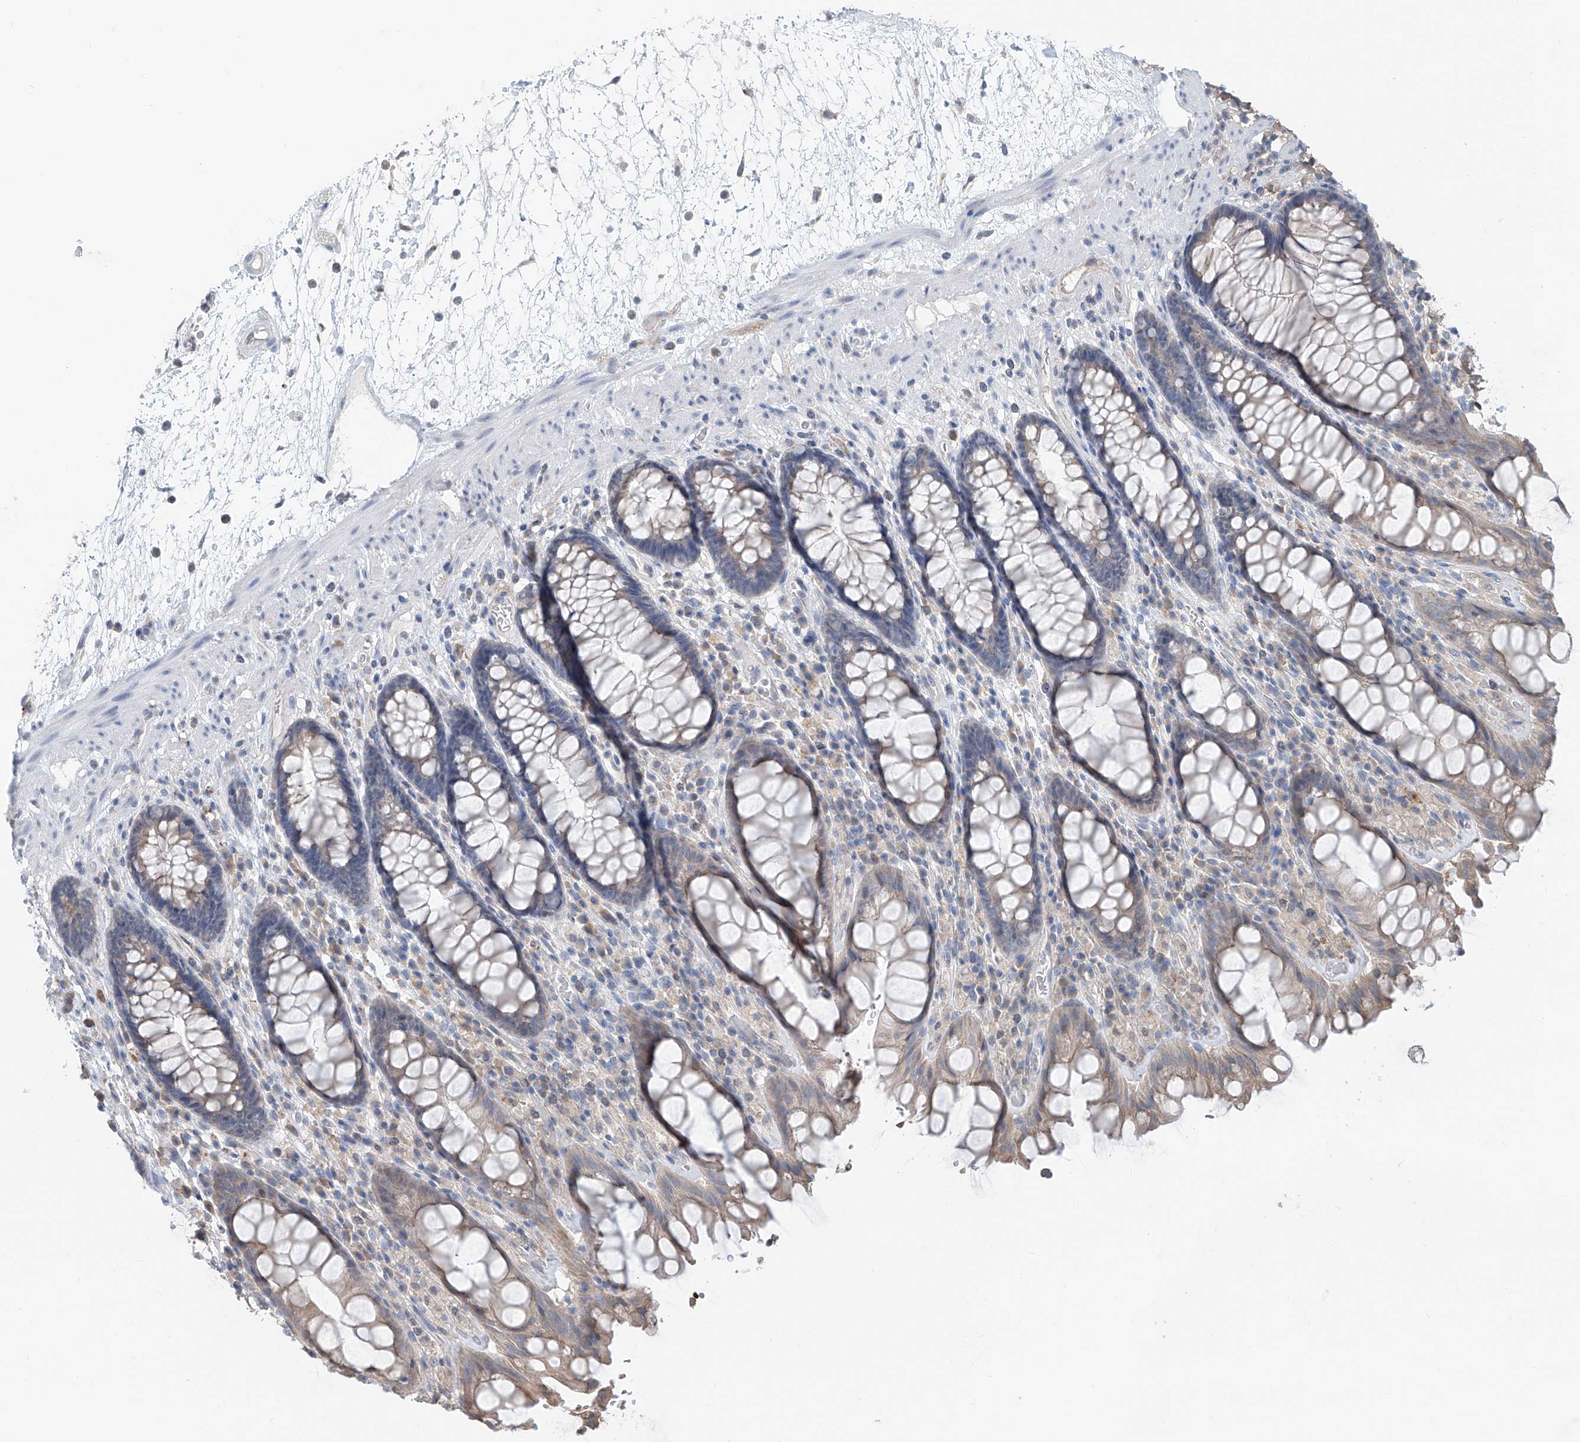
{"staining": {"intensity": "weak", "quantity": "25%-75%", "location": "cytoplasmic/membranous"}, "tissue": "rectum", "cell_type": "Glandular cells", "image_type": "normal", "snomed": [{"axis": "morphology", "description": "Normal tissue, NOS"}, {"axis": "topography", "description": "Rectum"}], "caption": "Weak cytoplasmic/membranous positivity for a protein is appreciated in about 25%-75% of glandular cells of benign rectum using immunohistochemistry (IHC).", "gene": "KCNK10", "patient": {"sex": "male", "age": 64}}